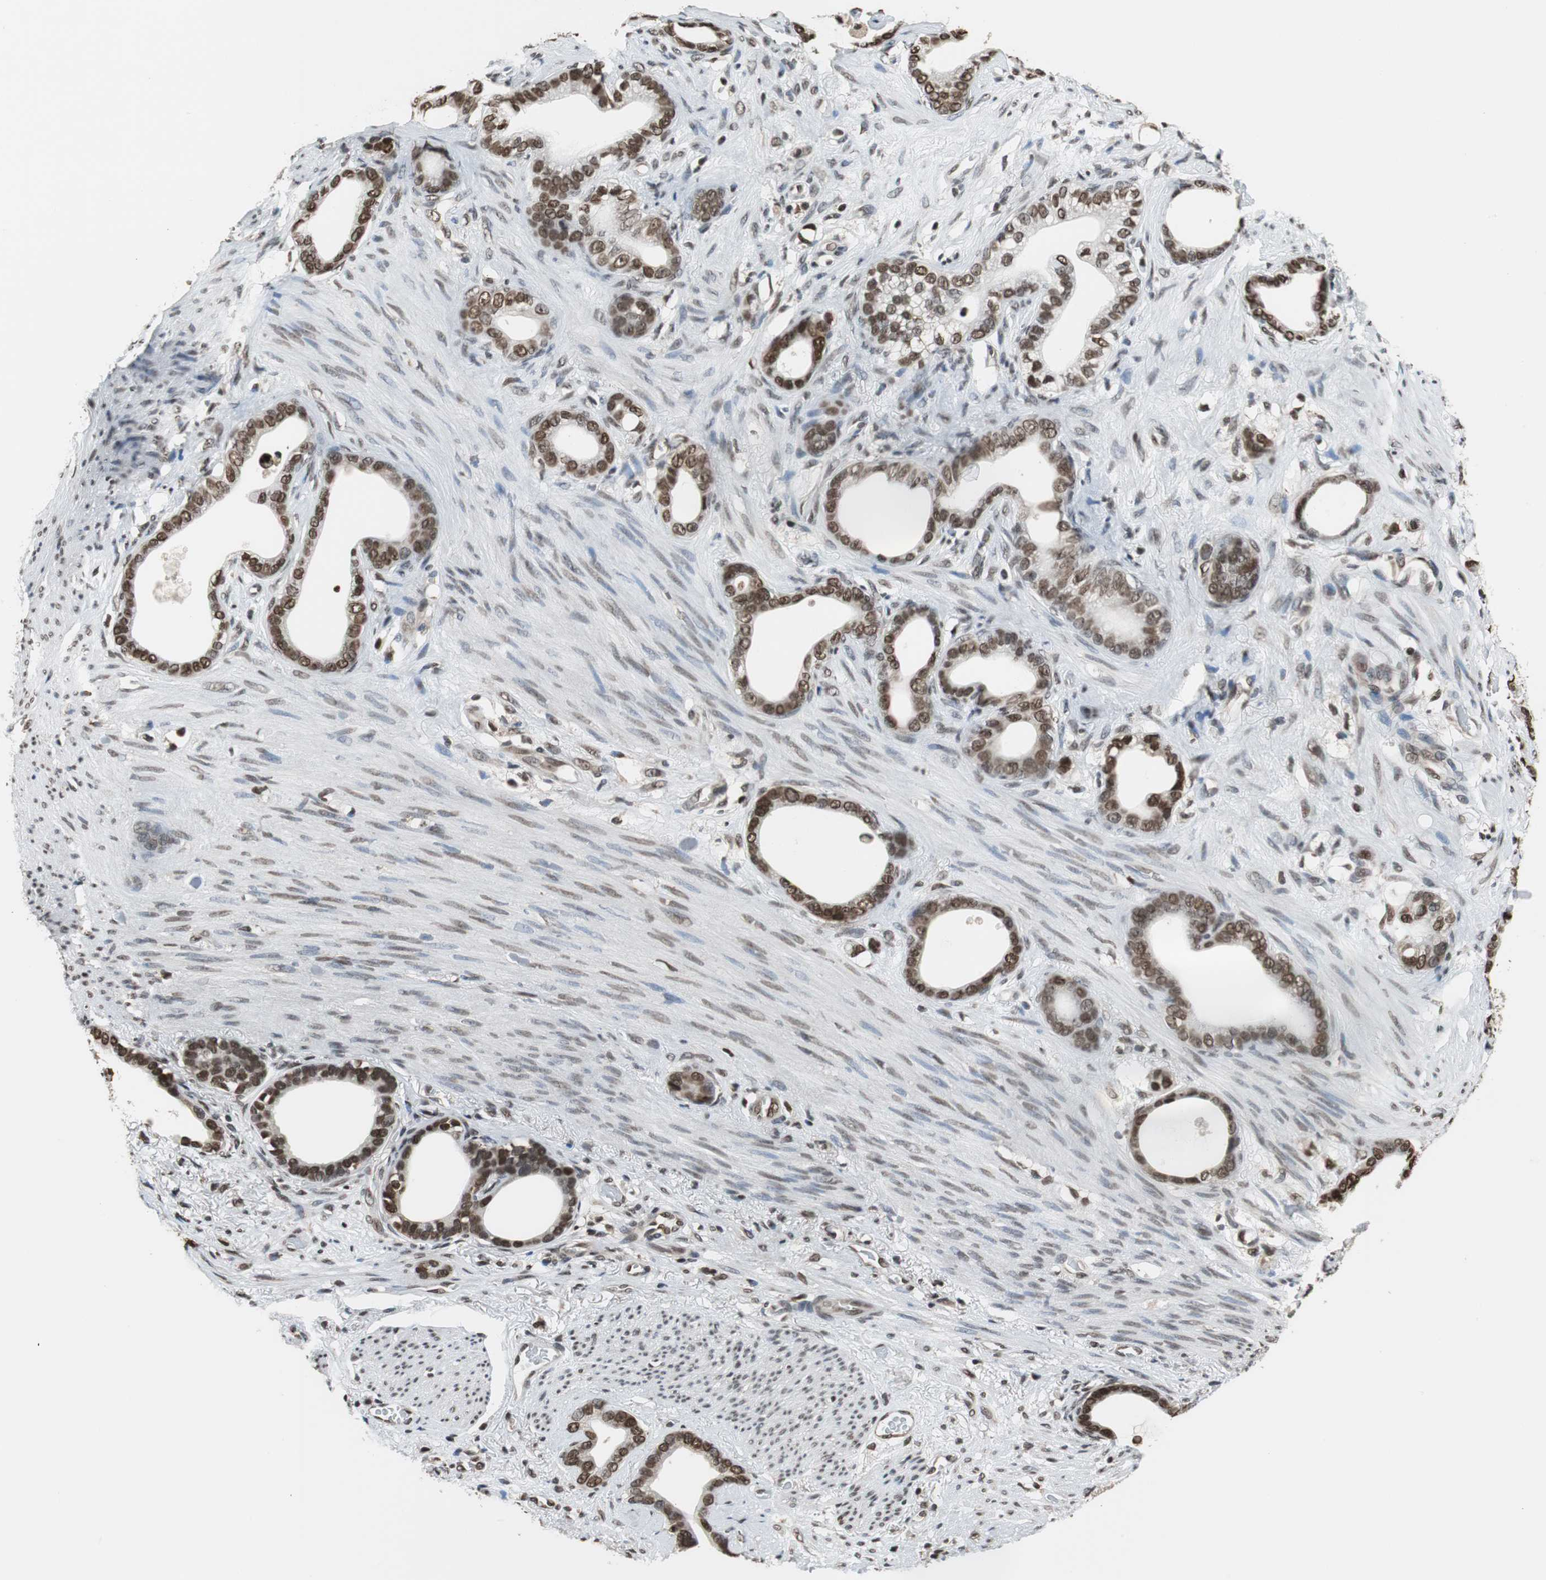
{"staining": {"intensity": "strong", "quantity": ">75%", "location": "nuclear"}, "tissue": "stomach cancer", "cell_type": "Tumor cells", "image_type": "cancer", "snomed": [{"axis": "morphology", "description": "Adenocarcinoma, NOS"}, {"axis": "topography", "description": "Stomach"}], "caption": "Tumor cells exhibit strong nuclear positivity in approximately >75% of cells in adenocarcinoma (stomach). (IHC, brightfield microscopy, high magnification).", "gene": "REST", "patient": {"sex": "female", "age": 75}}